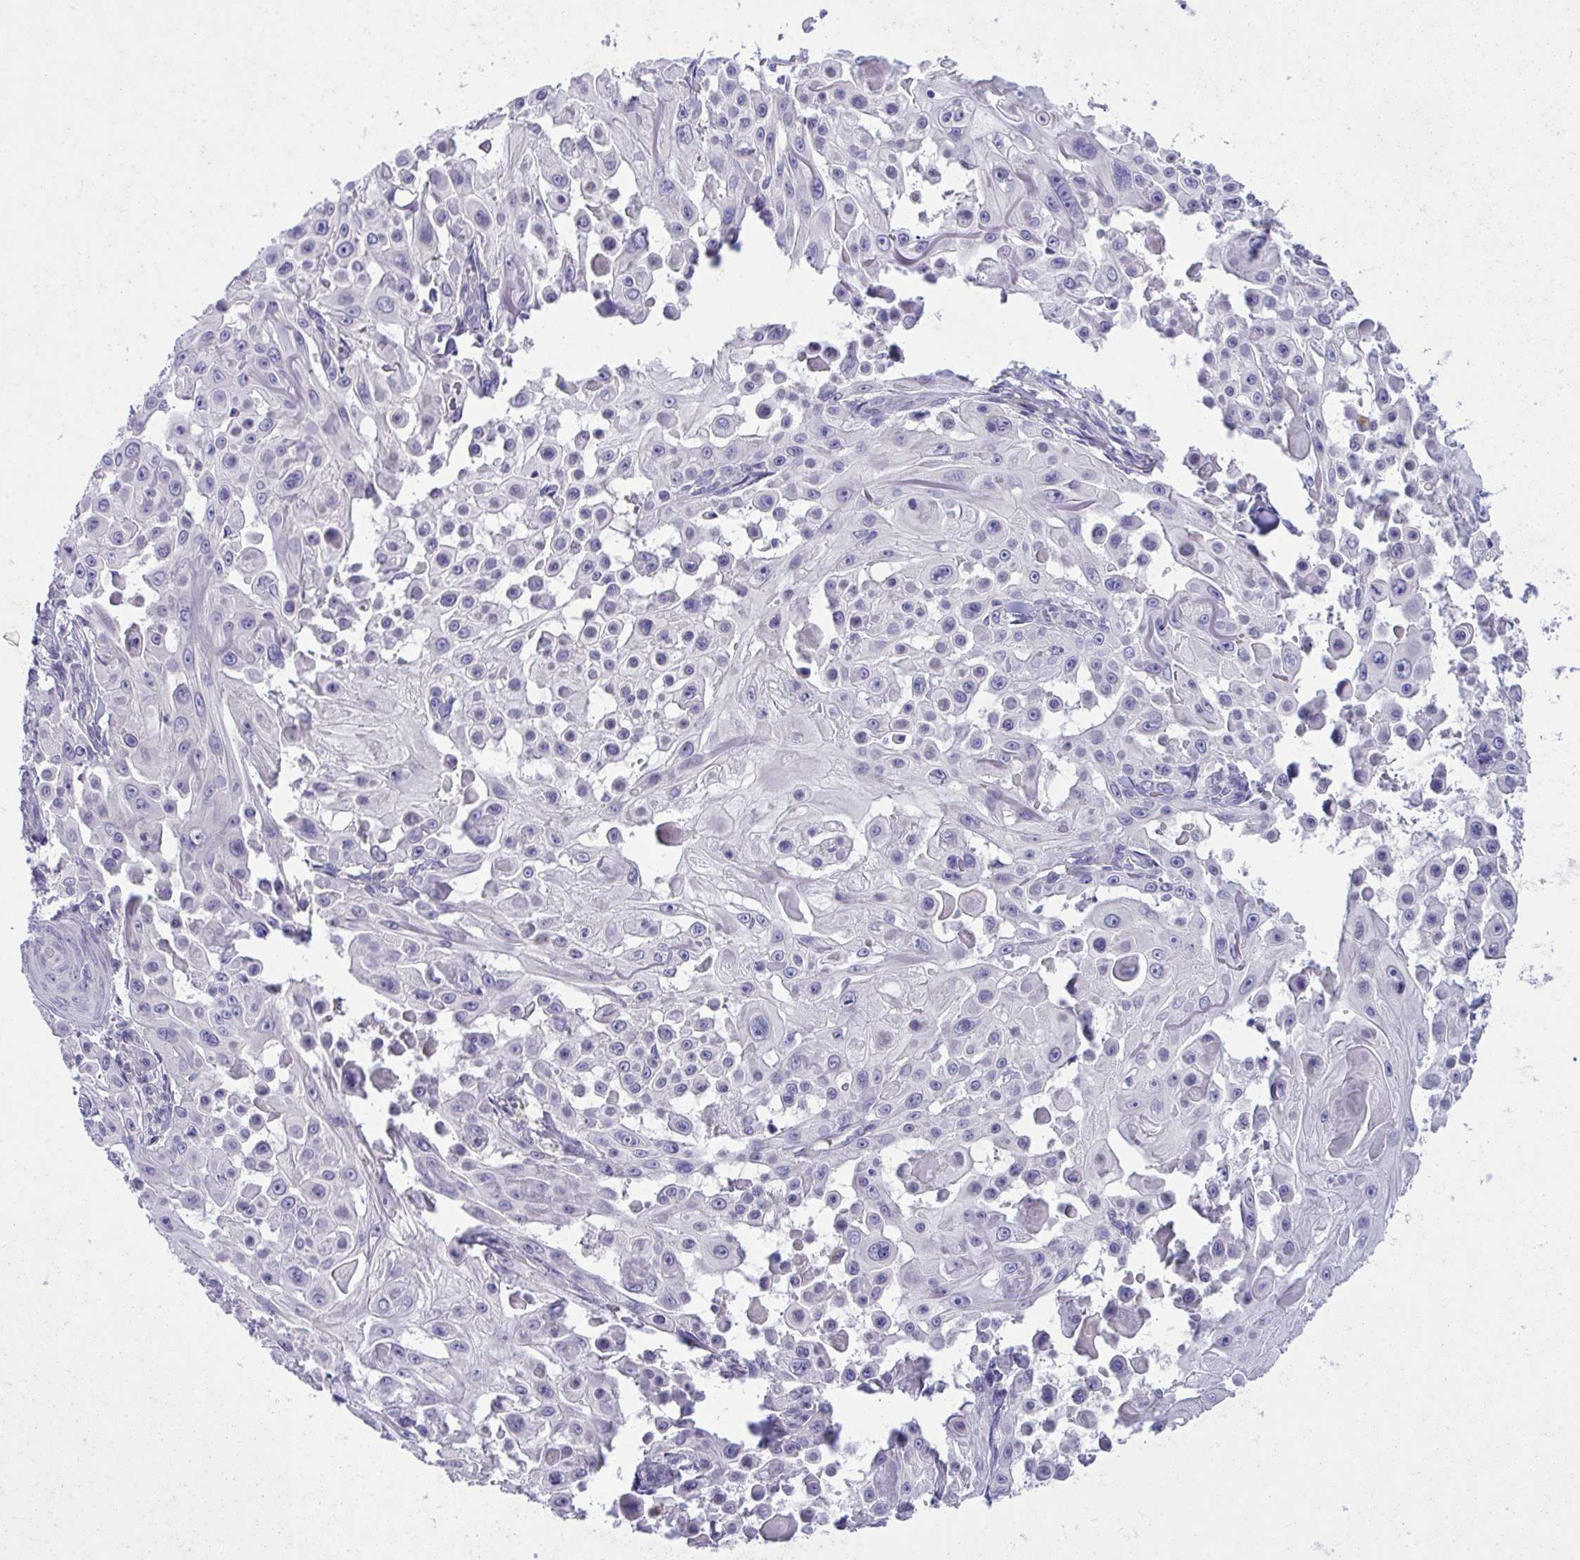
{"staining": {"intensity": "negative", "quantity": "none", "location": "none"}, "tissue": "skin cancer", "cell_type": "Tumor cells", "image_type": "cancer", "snomed": [{"axis": "morphology", "description": "Squamous cell carcinoma, NOS"}, {"axis": "topography", "description": "Skin"}], "caption": "This is a histopathology image of immunohistochemistry (IHC) staining of squamous cell carcinoma (skin), which shows no expression in tumor cells. The staining is performed using DAB (3,3'-diaminobenzidine) brown chromogen with nuclei counter-stained in using hematoxylin.", "gene": "SPTB", "patient": {"sex": "male", "age": 91}}